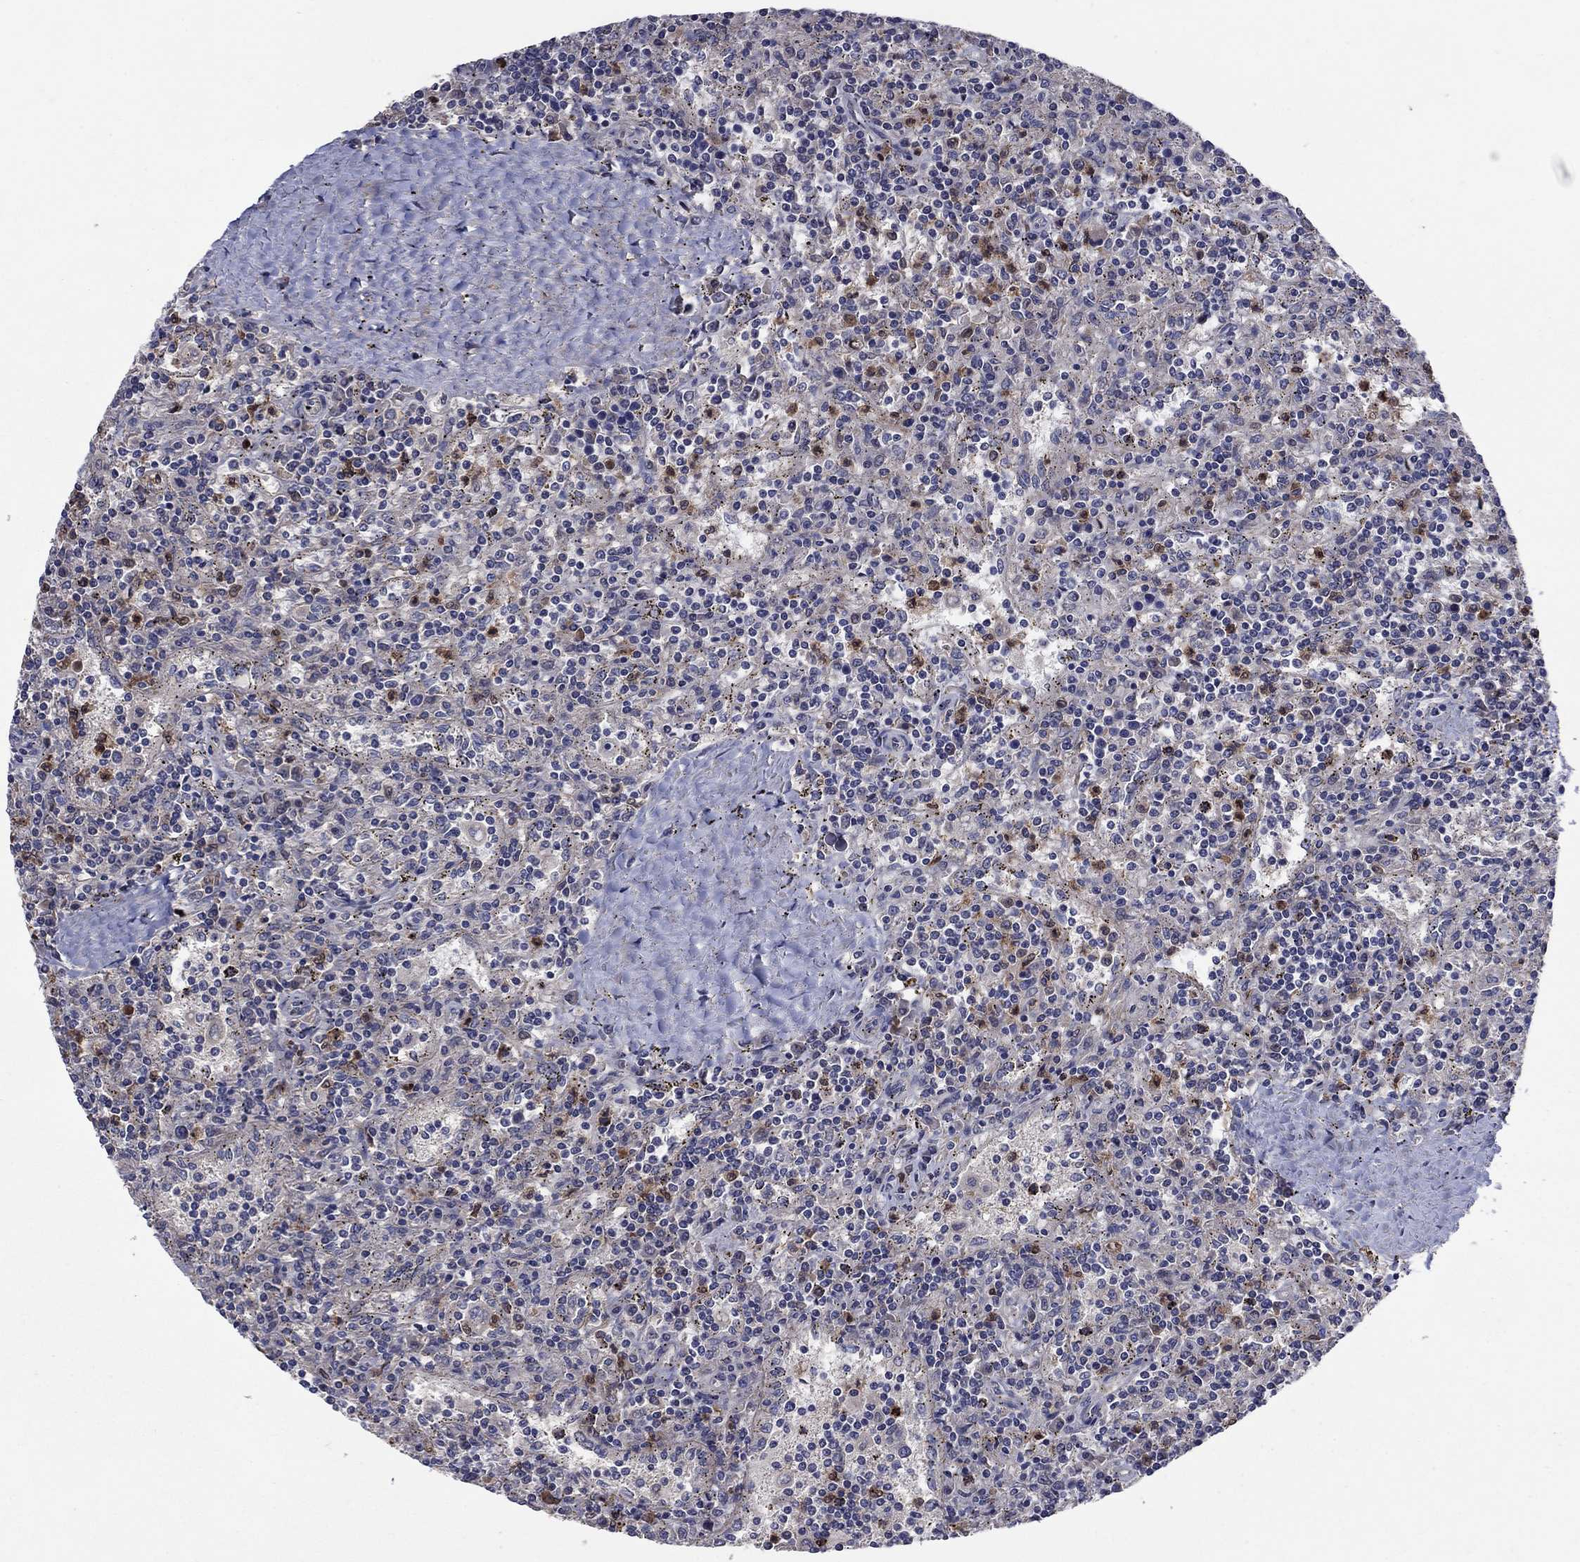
{"staining": {"intensity": "negative", "quantity": "none", "location": "none"}, "tissue": "lymphoma", "cell_type": "Tumor cells", "image_type": "cancer", "snomed": [{"axis": "morphology", "description": "Malignant lymphoma, non-Hodgkin's type, Low grade"}, {"axis": "topography", "description": "Spleen"}], "caption": "Tumor cells show no significant positivity in malignant lymphoma, non-Hodgkin's type (low-grade).", "gene": "MSRB1", "patient": {"sex": "male", "age": 62}}